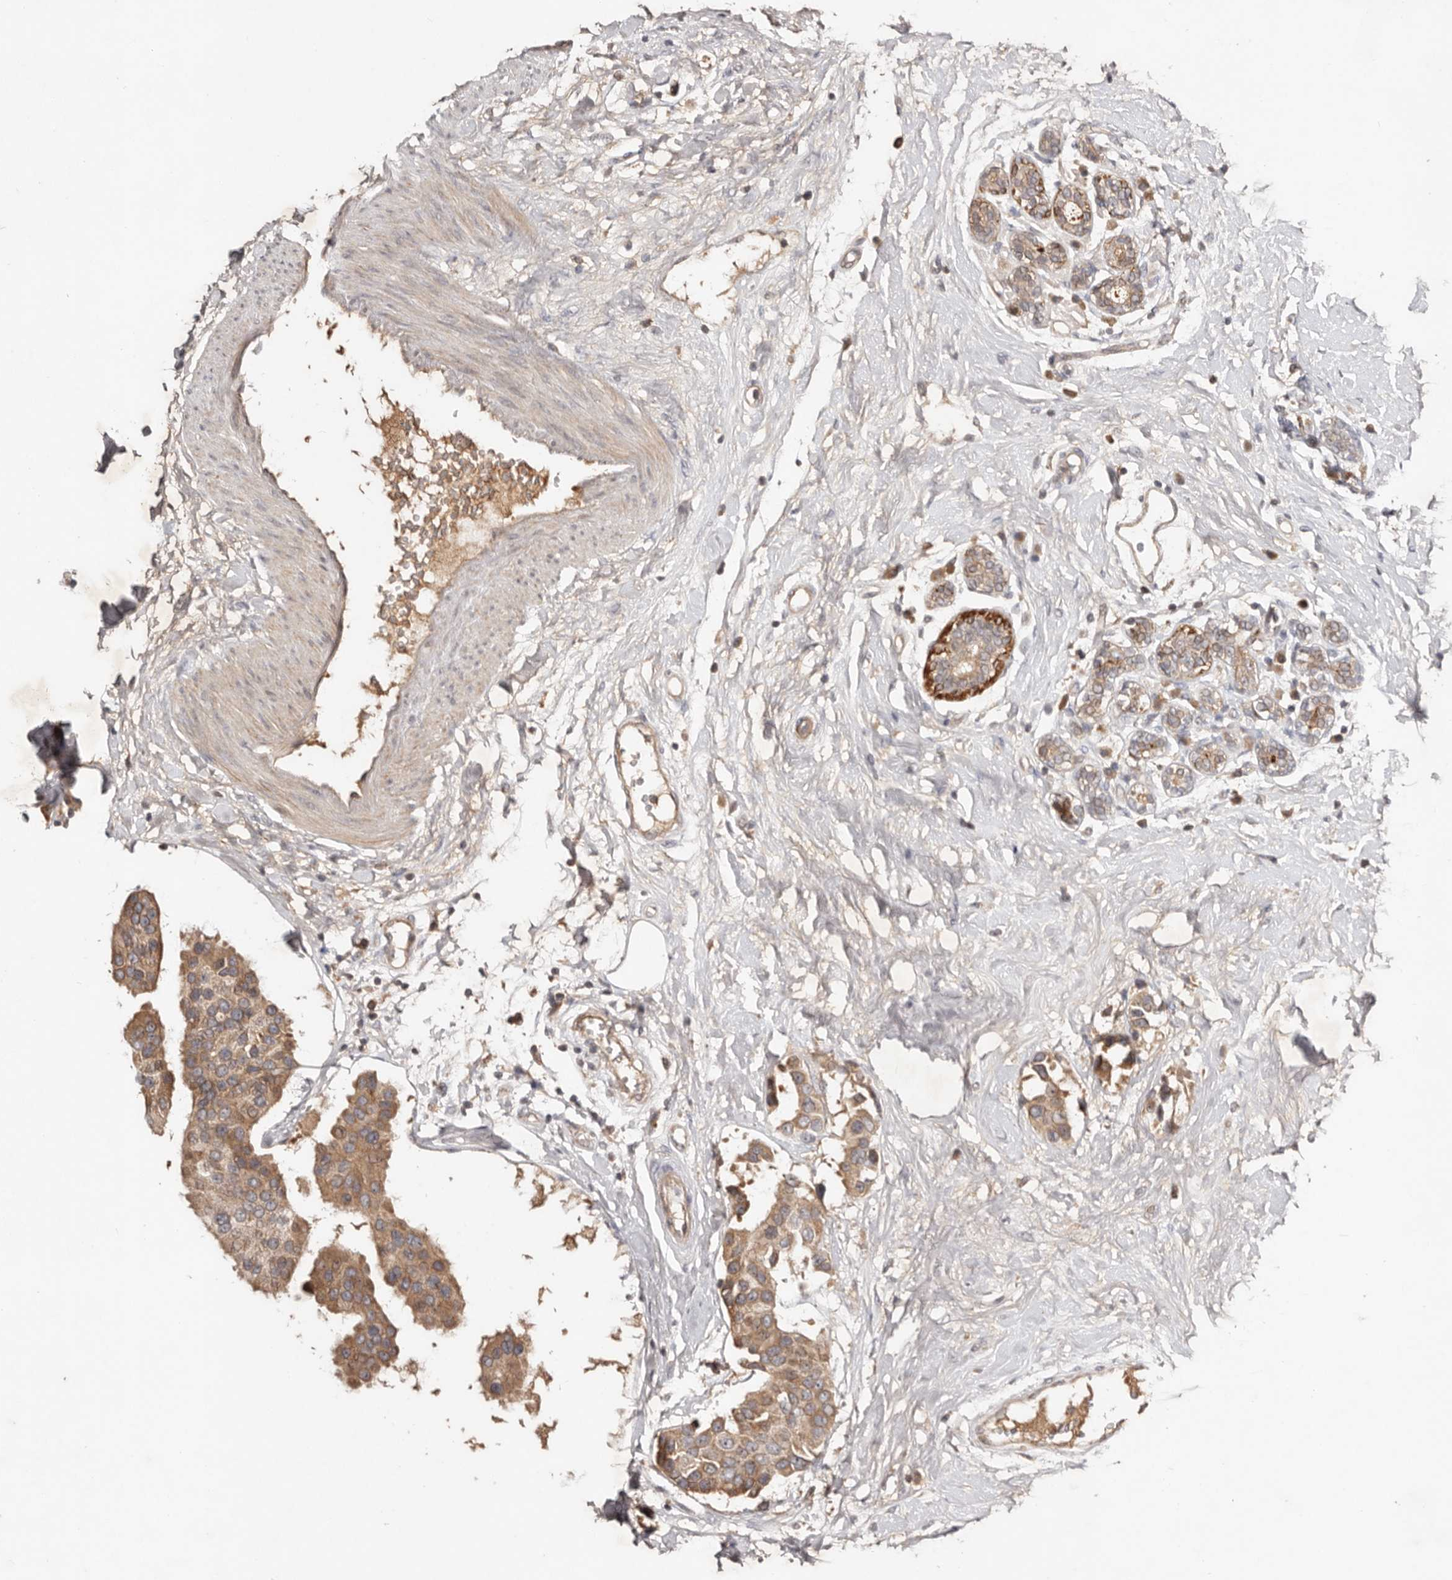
{"staining": {"intensity": "moderate", "quantity": ">75%", "location": "cytoplasmic/membranous"}, "tissue": "breast cancer", "cell_type": "Tumor cells", "image_type": "cancer", "snomed": [{"axis": "morphology", "description": "Normal tissue, NOS"}, {"axis": "morphology", "description": "Duct carcinoma"}, {"axis": "topography", "description": "Breast"}], "caption": "An image of intraductal carcinoma (breast) stained for a protein shows moderate cytoplasmic/membranous brown staining in tumor cells.", "gene": "PKIB", "patient": {"sex": "female", "age": 39}}